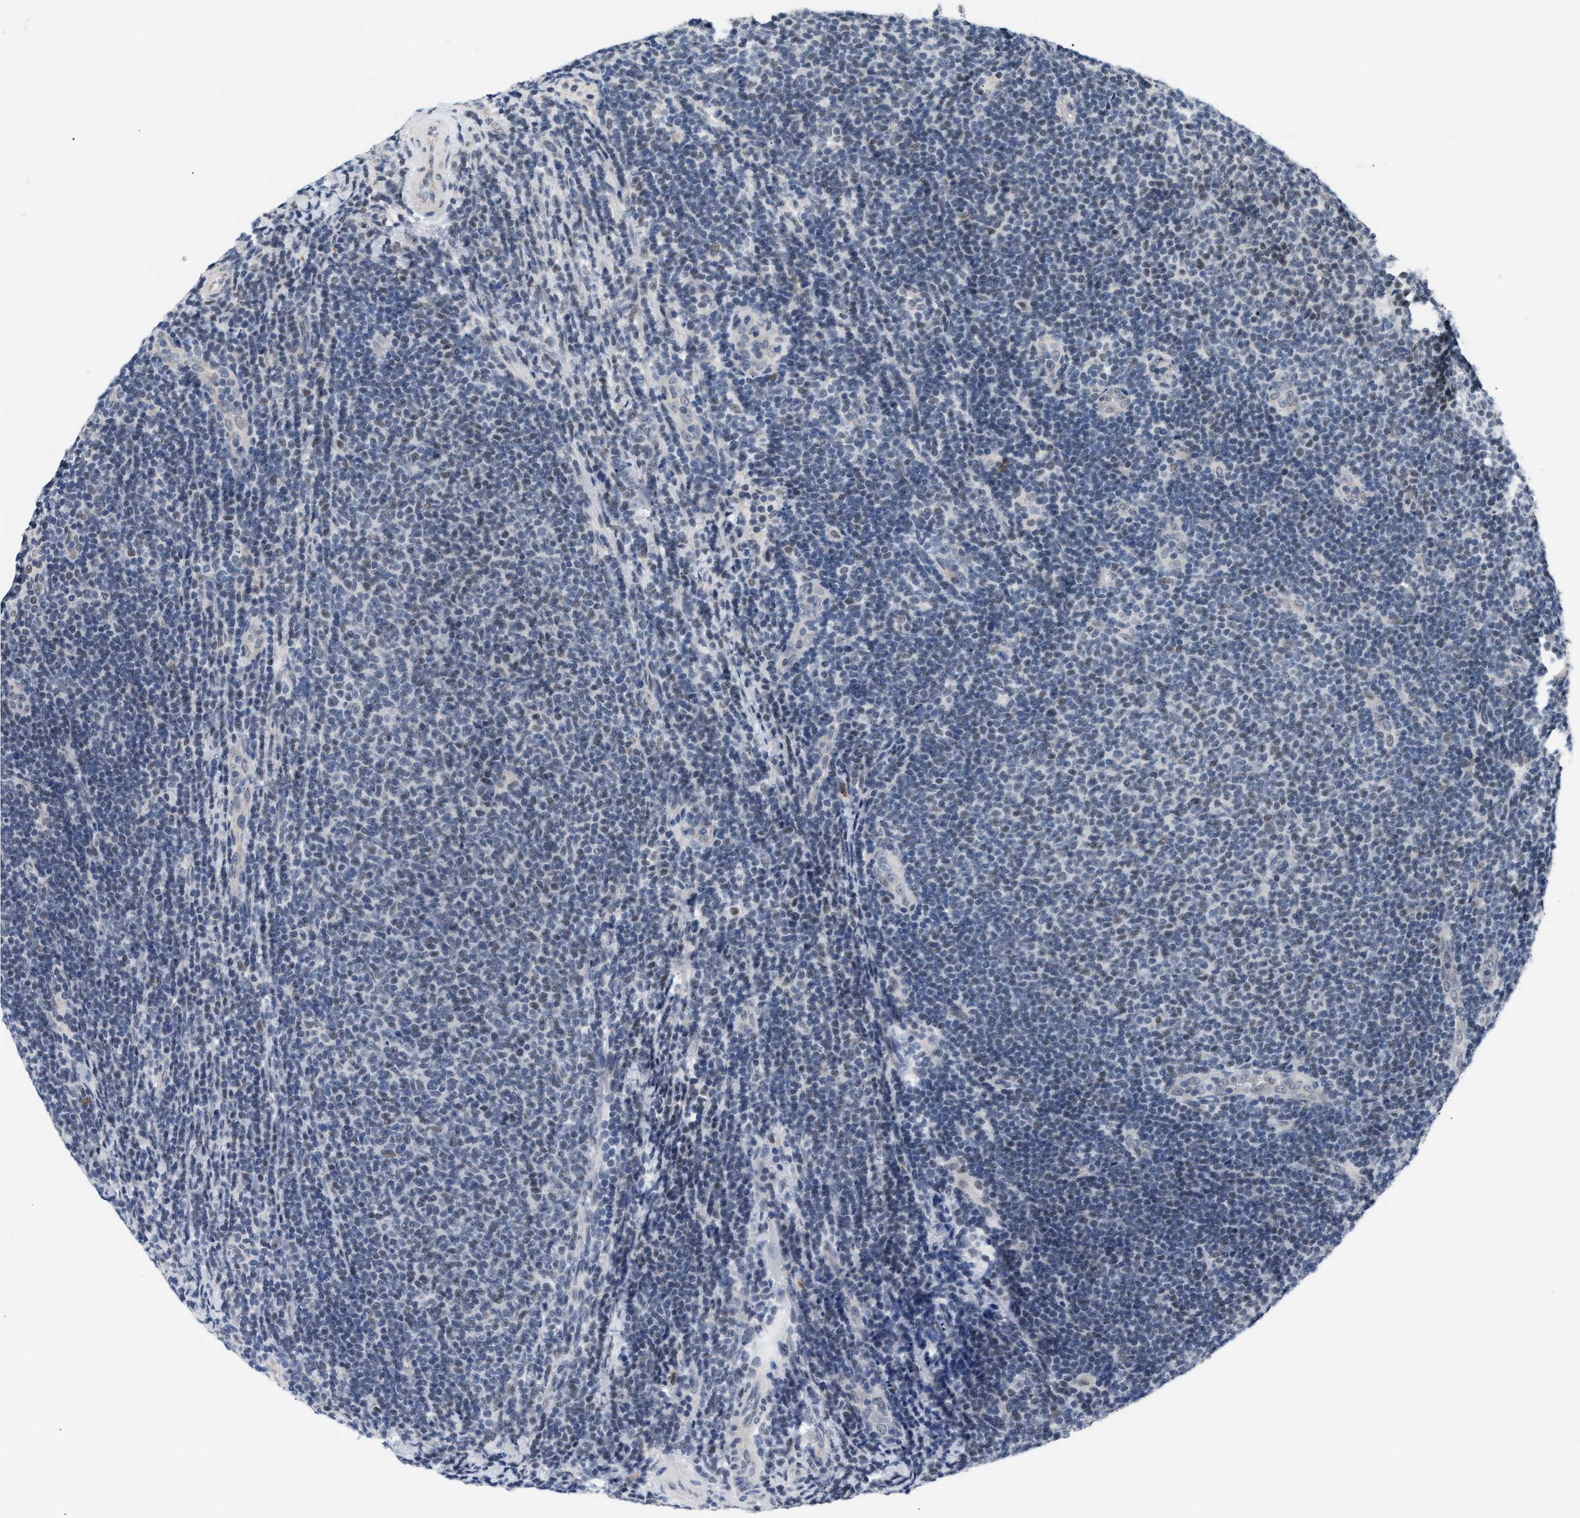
{"staining": {"intensity": "weak", "quantity": "<25%", "location": "nuclear"}, "tissue": "lymphoma", "cell_type": "Tumor cells", "image_type": "cancer", "snomed": [{"axis": "morphology", "description": "Malignant lymphoma, non-Hodgkin's type, Low grade"}, {"axis": "topography", "description": "Lymph node"}], "caption": "This is an IHC image of human low-grade malignant lymphoma, non-Hodgkin's type. There is no staining in tumor cells.", "gene": "TXNRD3", "patient": {"sex": "male", "age": 66}}